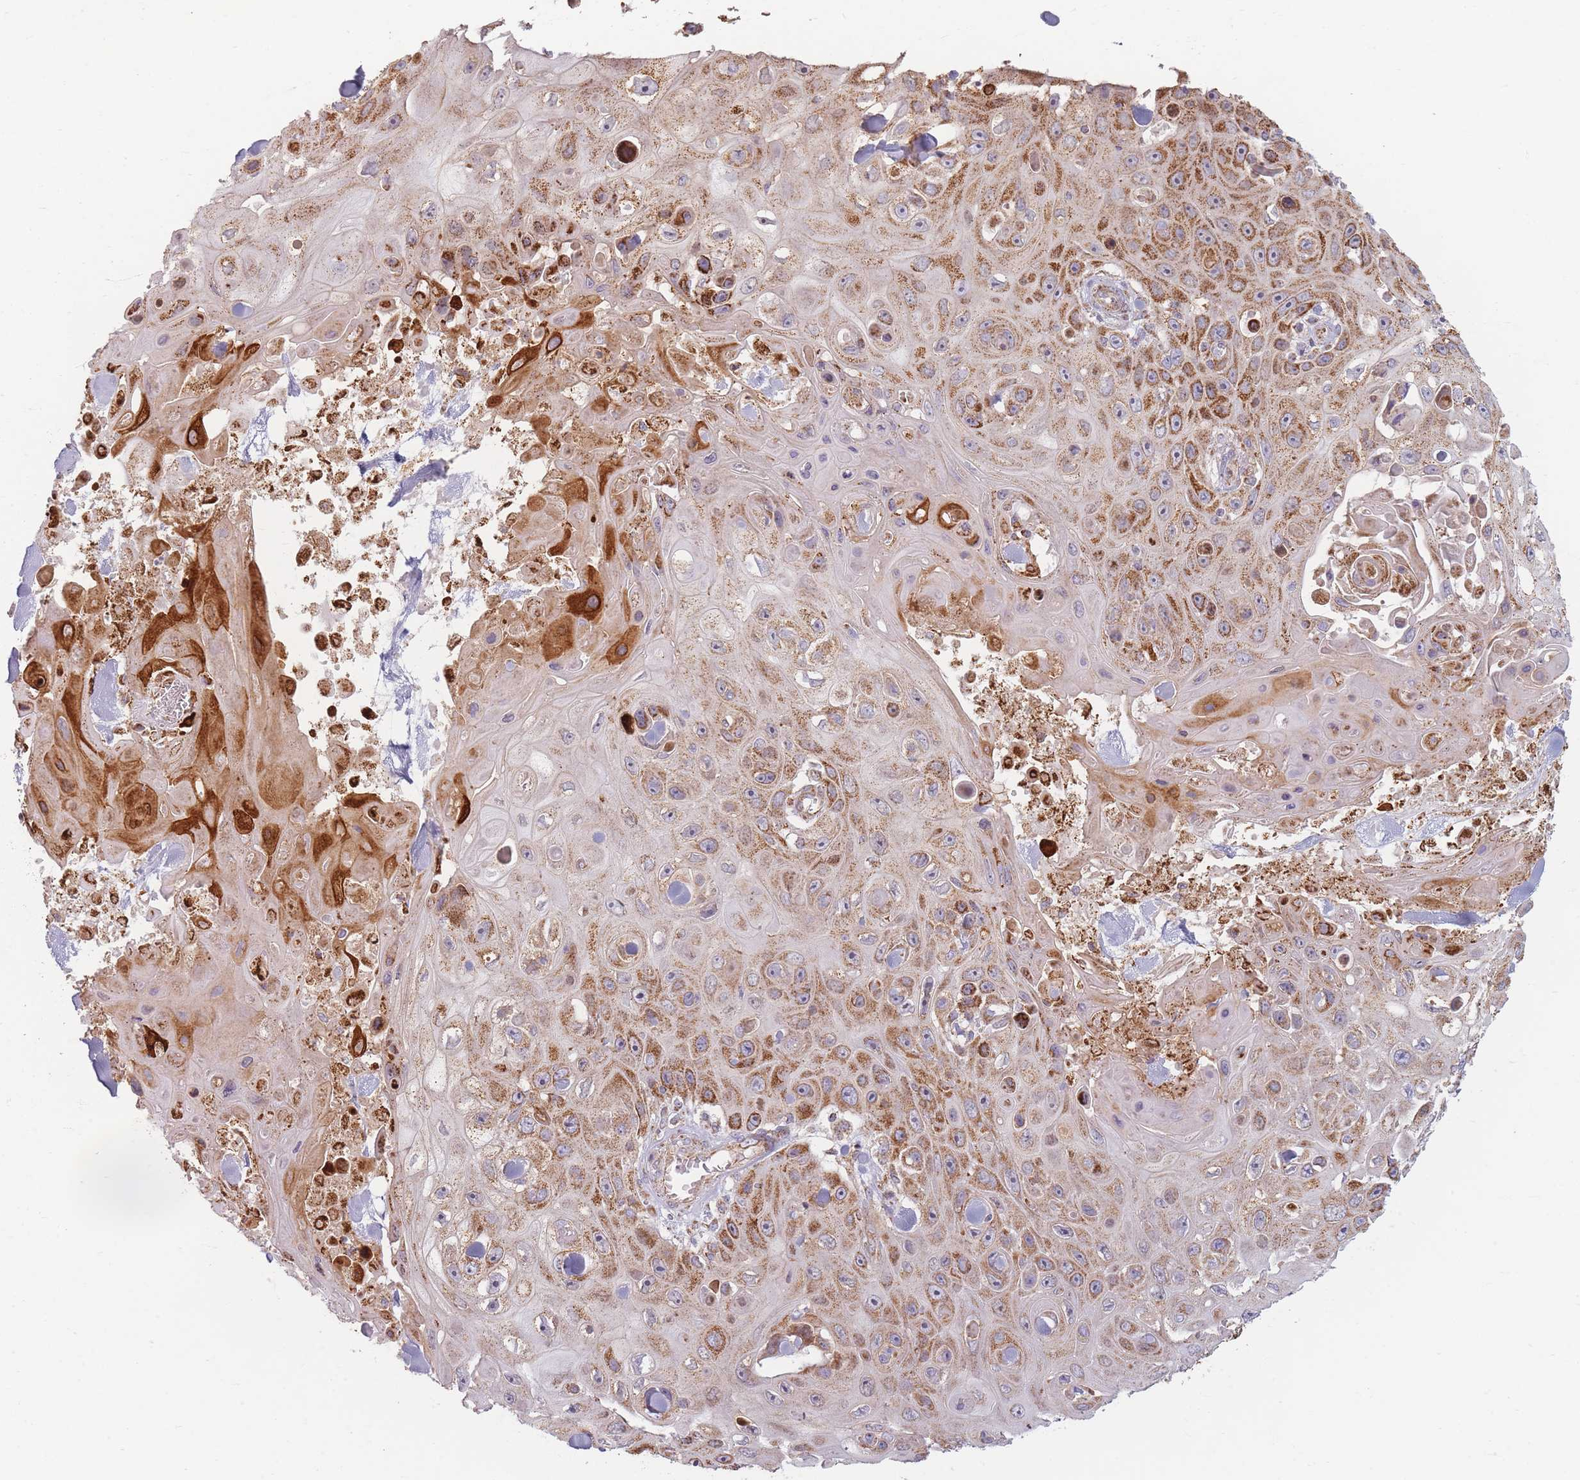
{"staining": {"intensity": "moderate", "quantity": ">75%", "location": "cytoplasmic/membranous"}, "tissue": "skin cancer", "cell_type": "Tumor cells", "image_type": "cancer", "snomed": [{"axis": "morphology", "description": "Squamous cell carcinoma, NOS"}, {"axis": "topography", "description": "Skin"}], "caption": "Protein expression analysis of human skin cancer (squamous cell carcinoma) reveals moderate cytoplasmic/membranous expression in approximately >75% of tumor cells.", "gene": "ESRP2", "patient": {"sex": "male", "age": 82}}